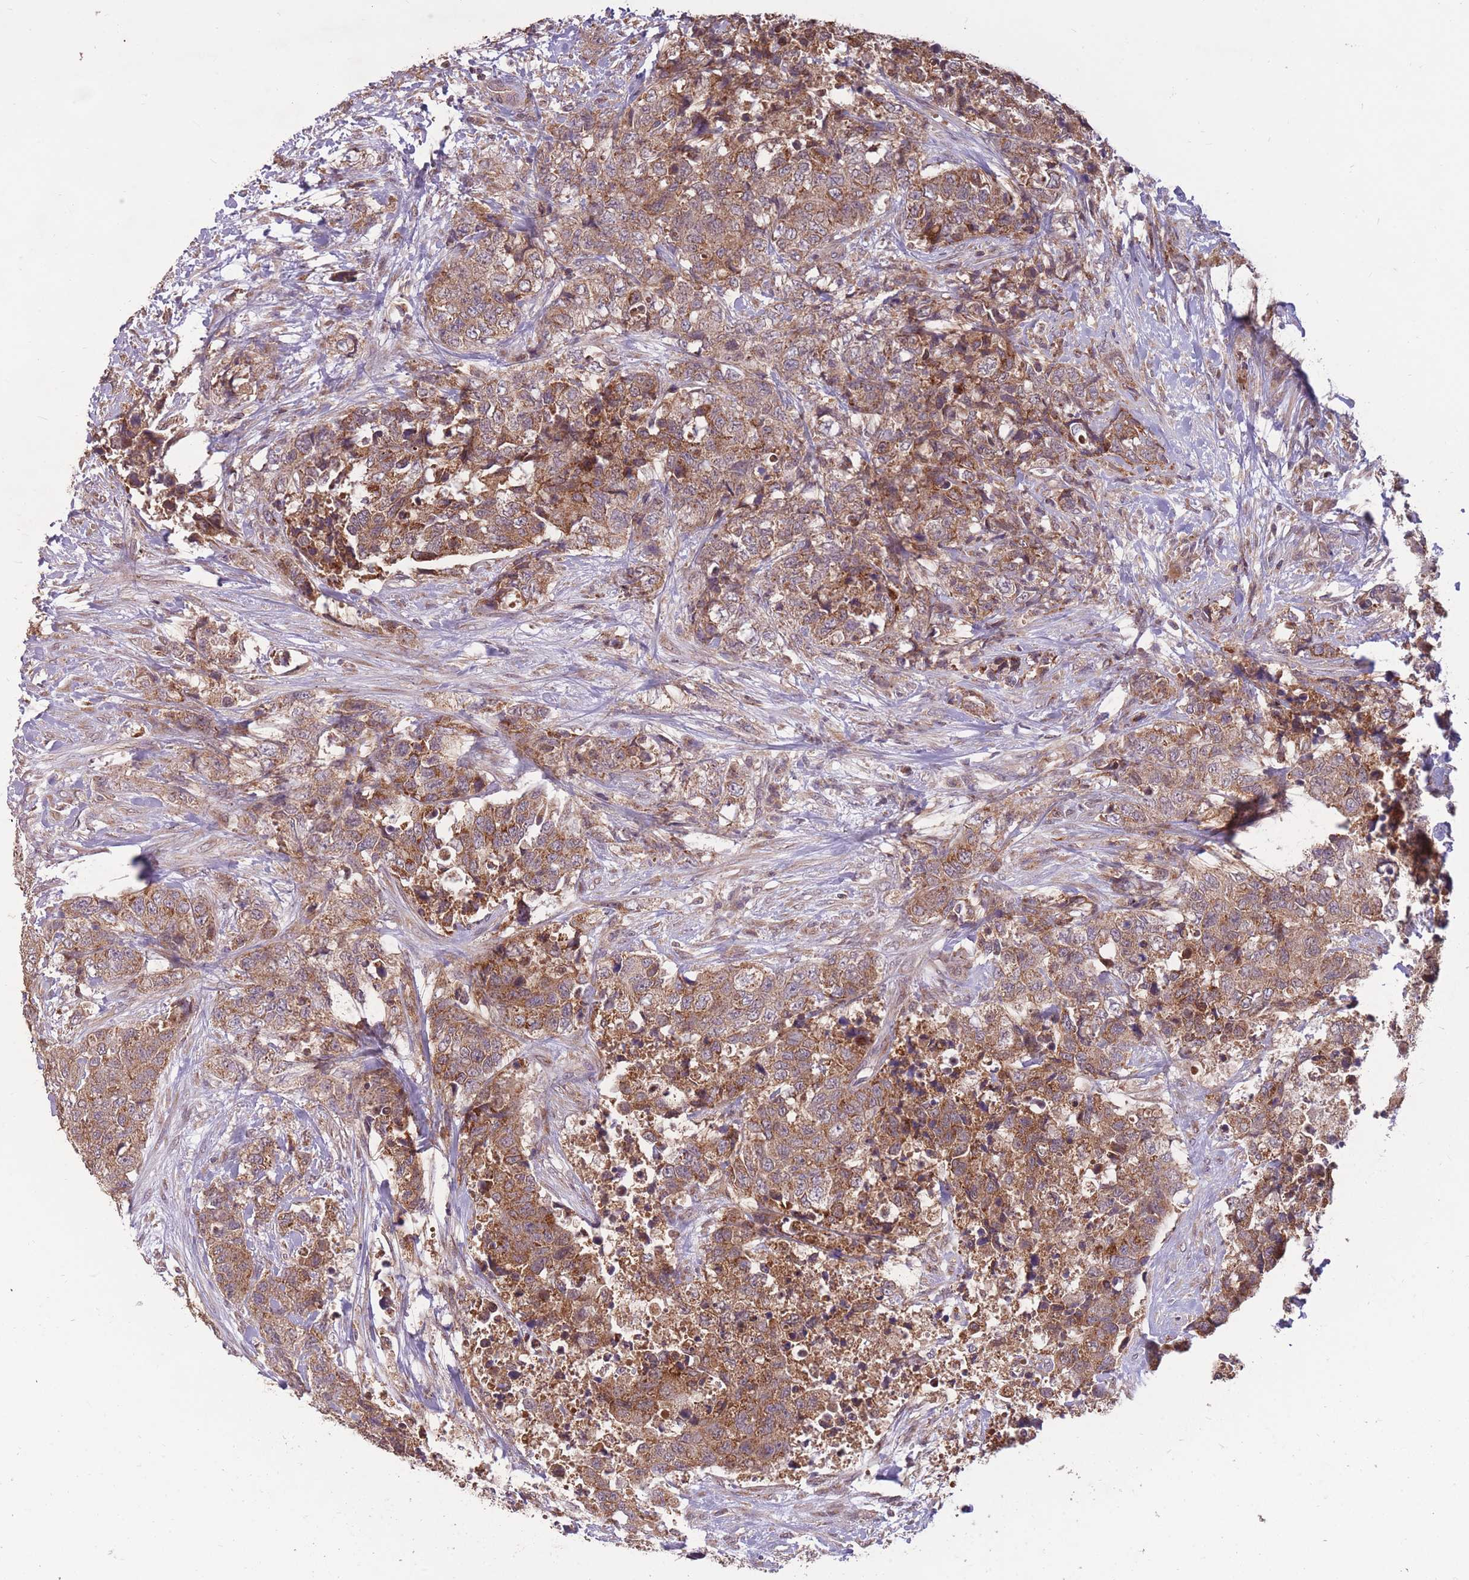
{"staining": {"intensity": "moderate", "quantity": ">75%", "location": "cytoplasmic/membranous"}, "tissue": "urothelial cancer", "cell_type": "Tumor cells", "image_type": "cancer", "snomed": [{"axis": "morphology", "description": "Urothelial carcinoma, High grade"}, {"axis": "topography", "description": "Urinary bladder"}], "caption": "Immunohistochemical staining of human urothelial carcinoma (high-grade) demonstrates medium levels of moderate cytoplasmic/membranous protein positivity in about >75% of tumor cells.", "gene": "IGF2BP2", "patient": {"sex": "female", "age": 78}}